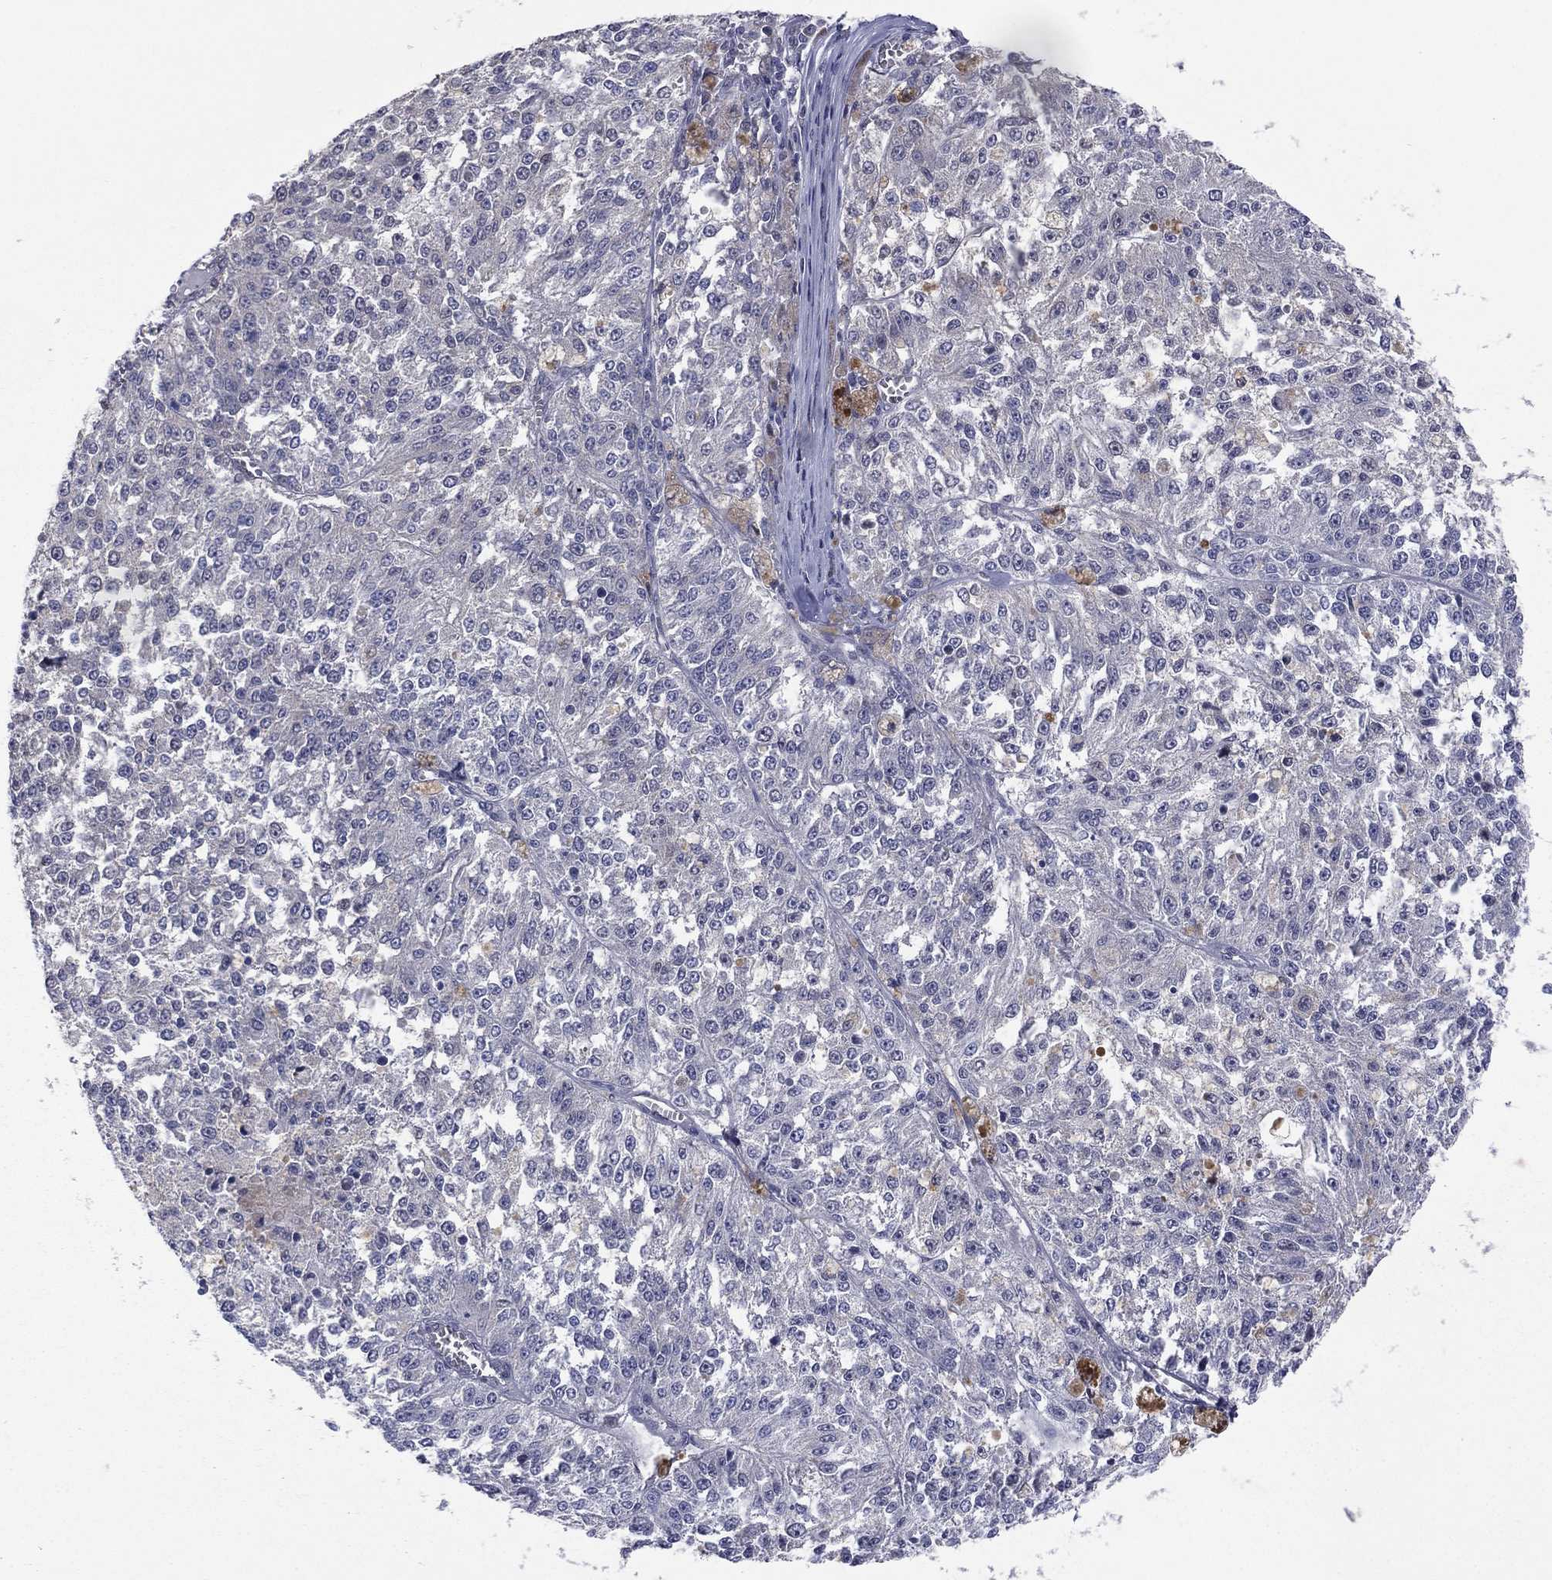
{"staining": {"intensity": "negative", "quantity": "none", "location": "none"}, "tissue": "melanoma", "cell_type": "Tumor cells", "image_type": "cancer", "snomed": [{"axis": "morphology", "description": "Malignant melanoma, Metastatic site"}, {"axis": "topography", "description": "Lymph node"}], "caption": "A photomicrograph of malignant melanoma (metastatic site) stained for a protein shows no brown staining in tumor cells.", "gene": "DLG4", "patient": {"sex": "female", "age": 64}}